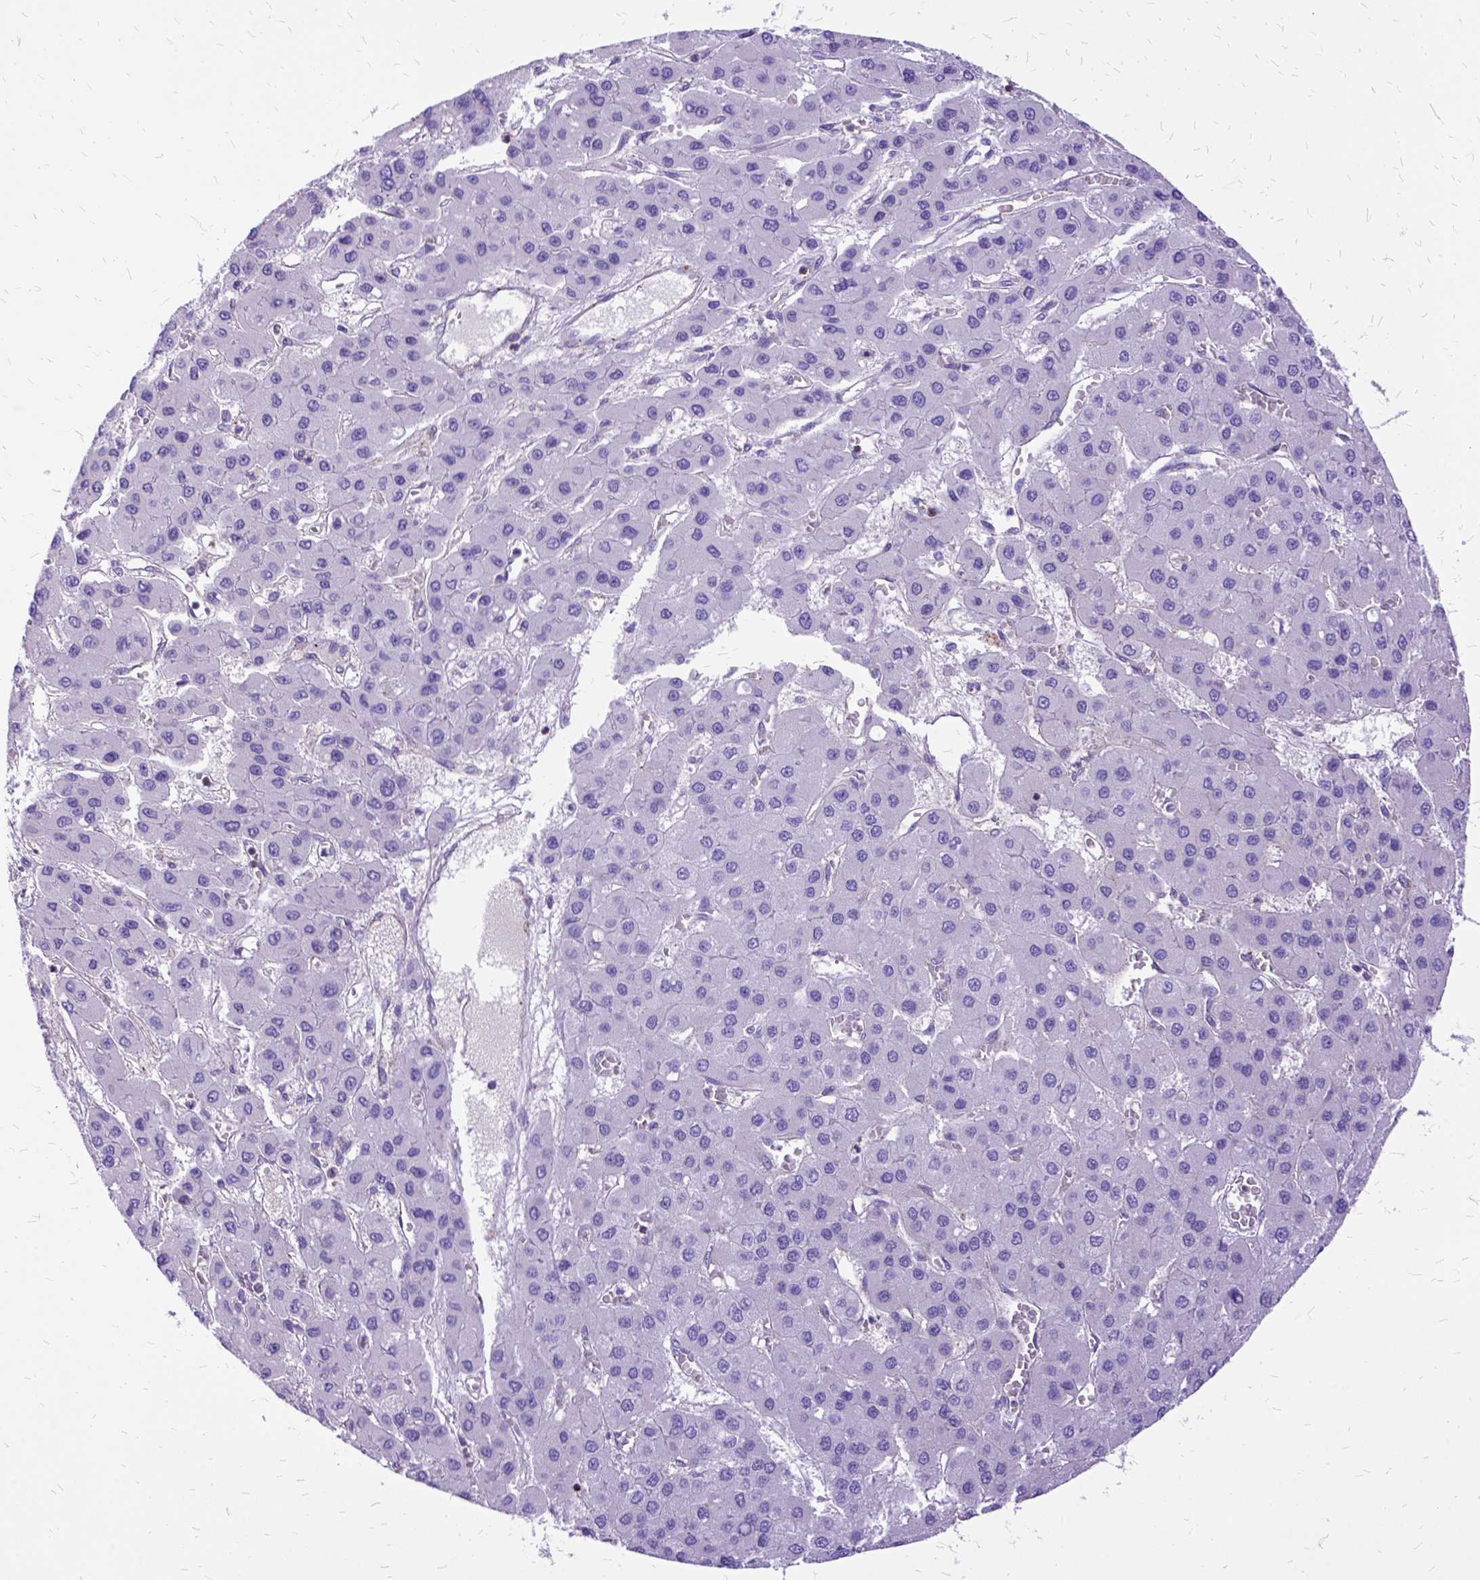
{"staining": {"intensity": "negative", "quantity": "none", "location": "none"}, "tissue": "liver cancer", "cell_type": "Tumor cells", "image_type": "cancer", "snomed": [{"axis": "morphology", "description": "Carcinoma, Hepatocellular, NOS"}, {"axis": "topography", "description": "Liver"}], "caption": "Immunohistochemical staining of hepatocellular carcinoma (liver) reveals no significant staining in tumor cells. The staining was performed using DAB (3,3'-diaminobenzidine) to visualize the protein expression in brown, while the nuclei were stained in blue with hematoxylin (Magnification: 20x).", "gene": "OXCT1", "patient": {"sex": "female", "age": 41}}